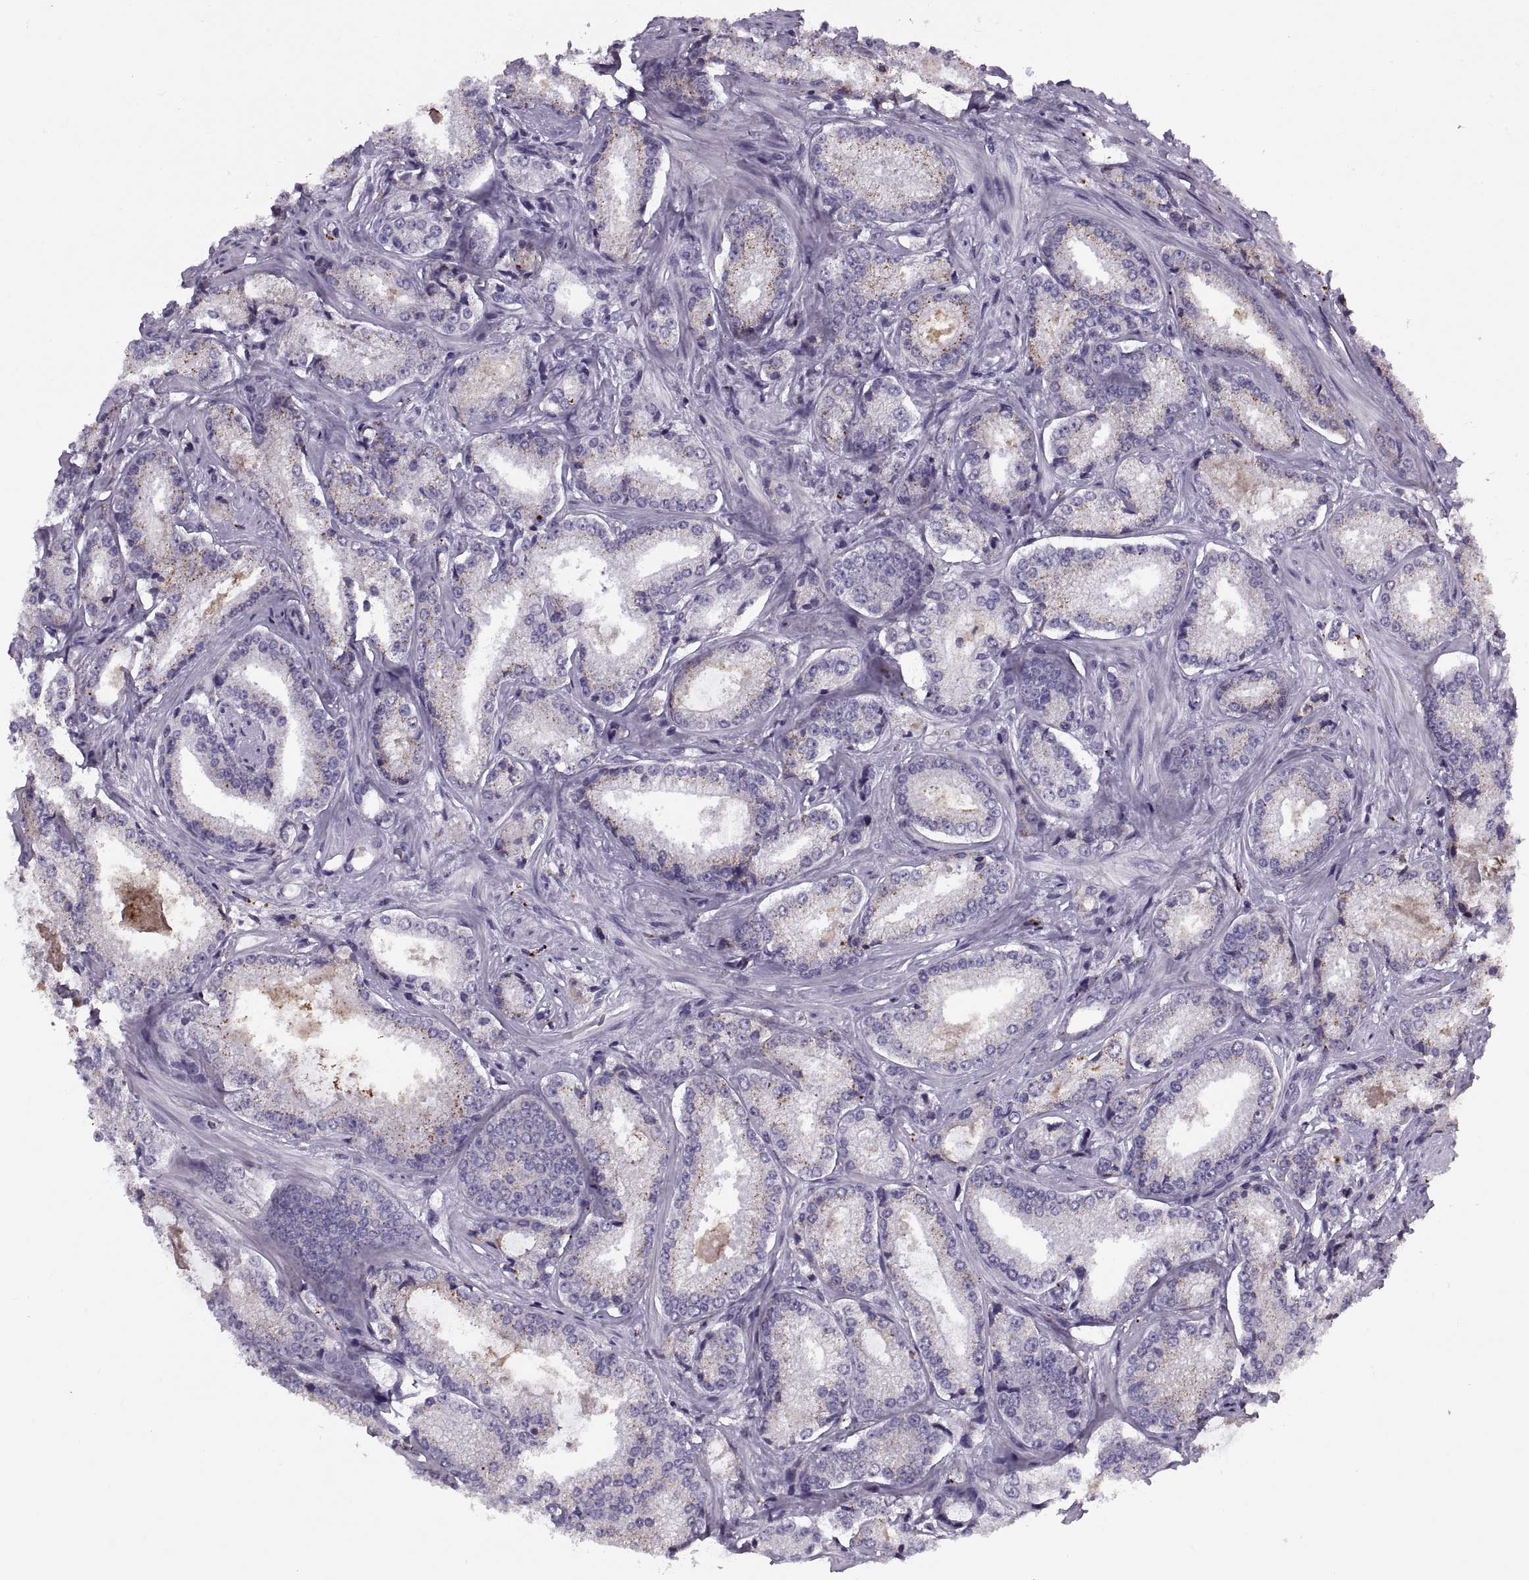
{"staining": {"intensity": "negative", "quantity": "none", "location": "none"}, "tissue": "prostate cancer", "cell_type": "Tumor cells", "image_type": "cancer", "snomed": [{"axis": "morphology", "description": "Adenocarcinoma, Low grade"}, {"axis": "topography", "description": "Prostate"}], "caption": "Immunohistochemical staining of human prostate cancer (low-grade adenocarcinoma) displays no significant positivity in tumor cells.", "gene": "CALCR", "patient": {"sex": "male", "age": 56}}